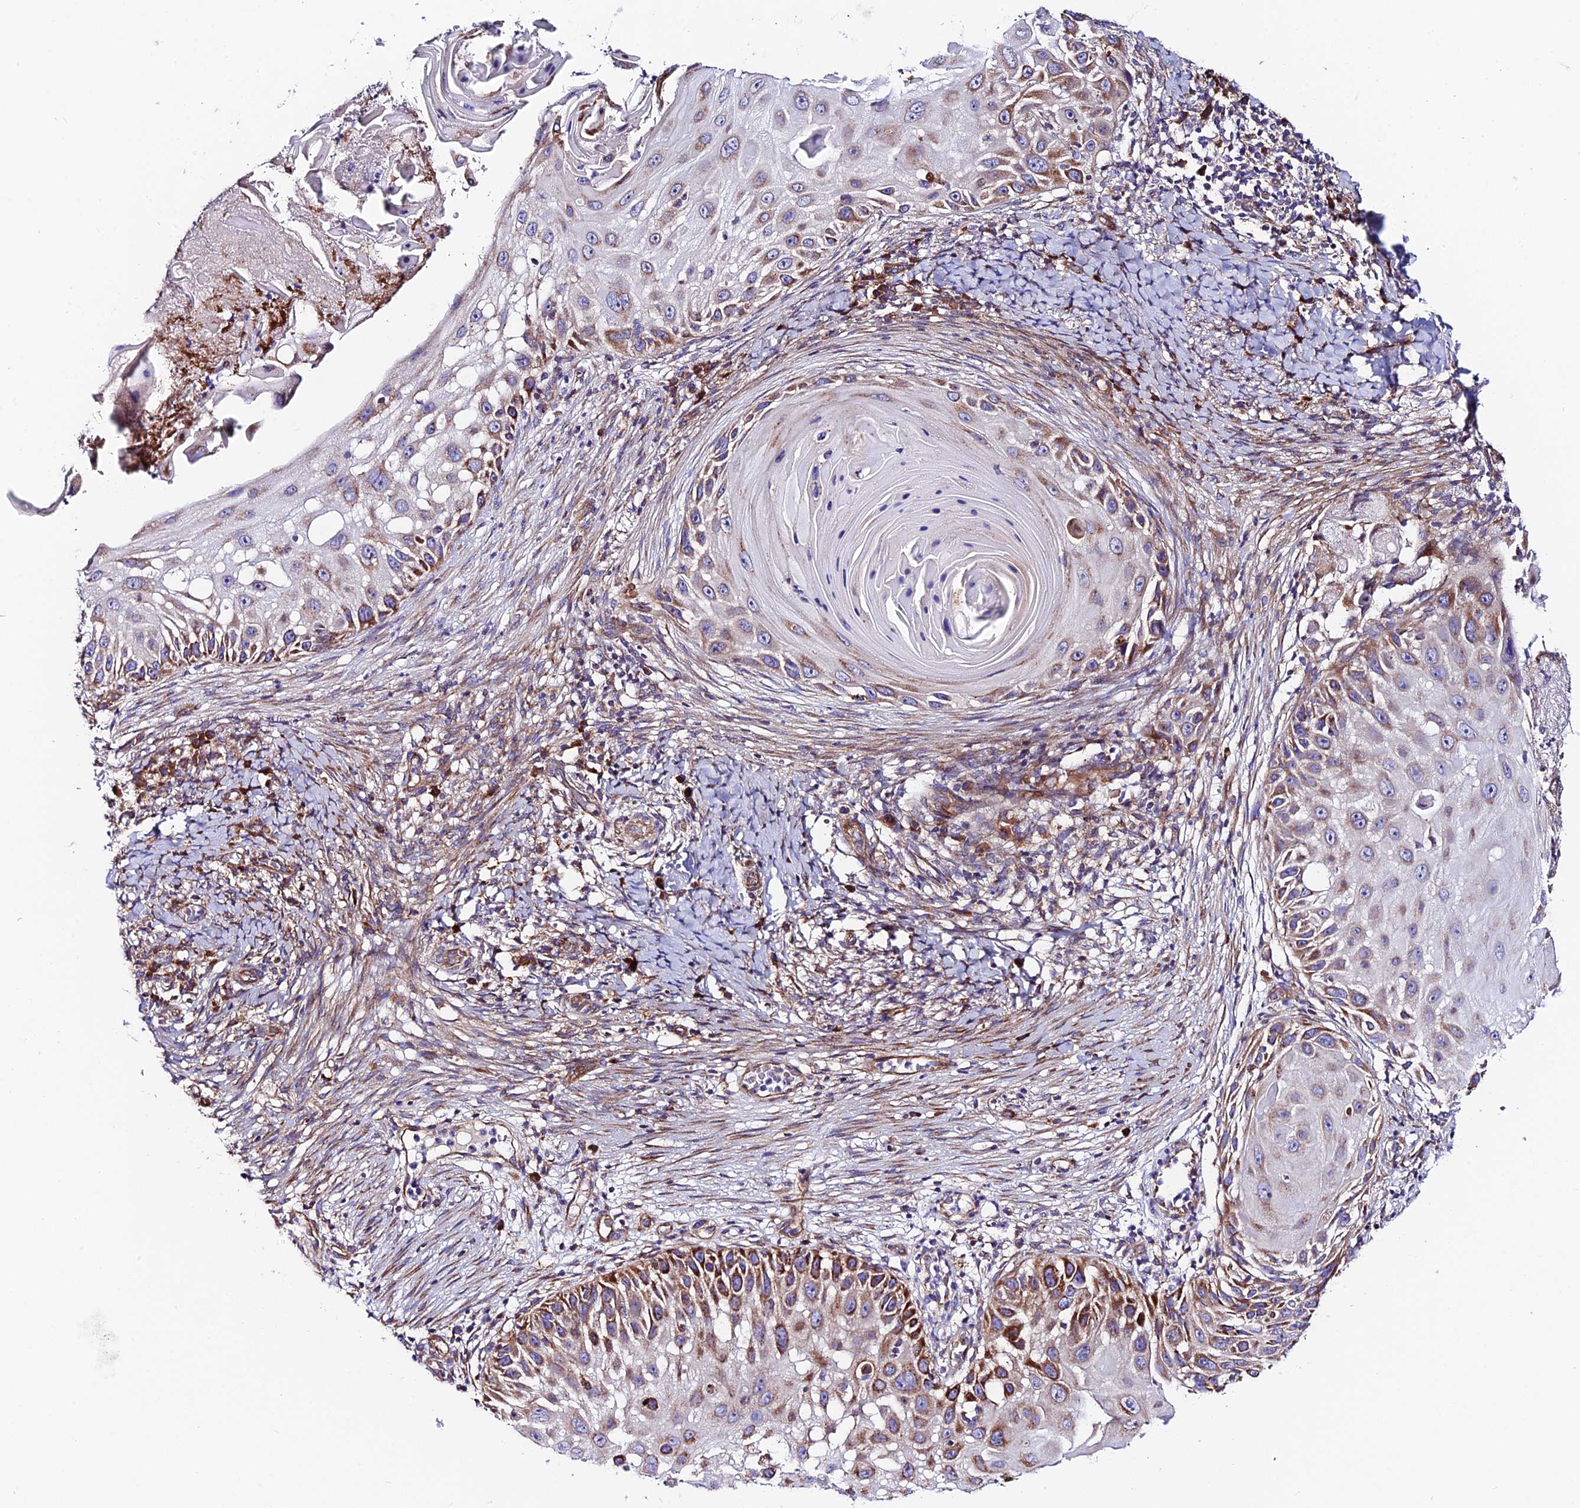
{"staining": {"intensity": "moderate", "quantity": "25%-75%", "location": "cytoplasmic/membranous"}, "tissue": "skin cancer", "cell_type": "Tumor cells", "image_type": "cancer", "snomed": [{"axis": "morphology", "description": "Squamous cell carcinoma, NOS"}, {"axis": "topography", "description": "Skin"}], "caption": "About 25%-75% of tumor cells in squamous cell carcinoma (skin) show moderate cytoplasmic/membranous protein positivity as visualized by brown immunohistochemical staining.", "gene": "VPS13C", "patient": {"sex": "female", "age": 44}}